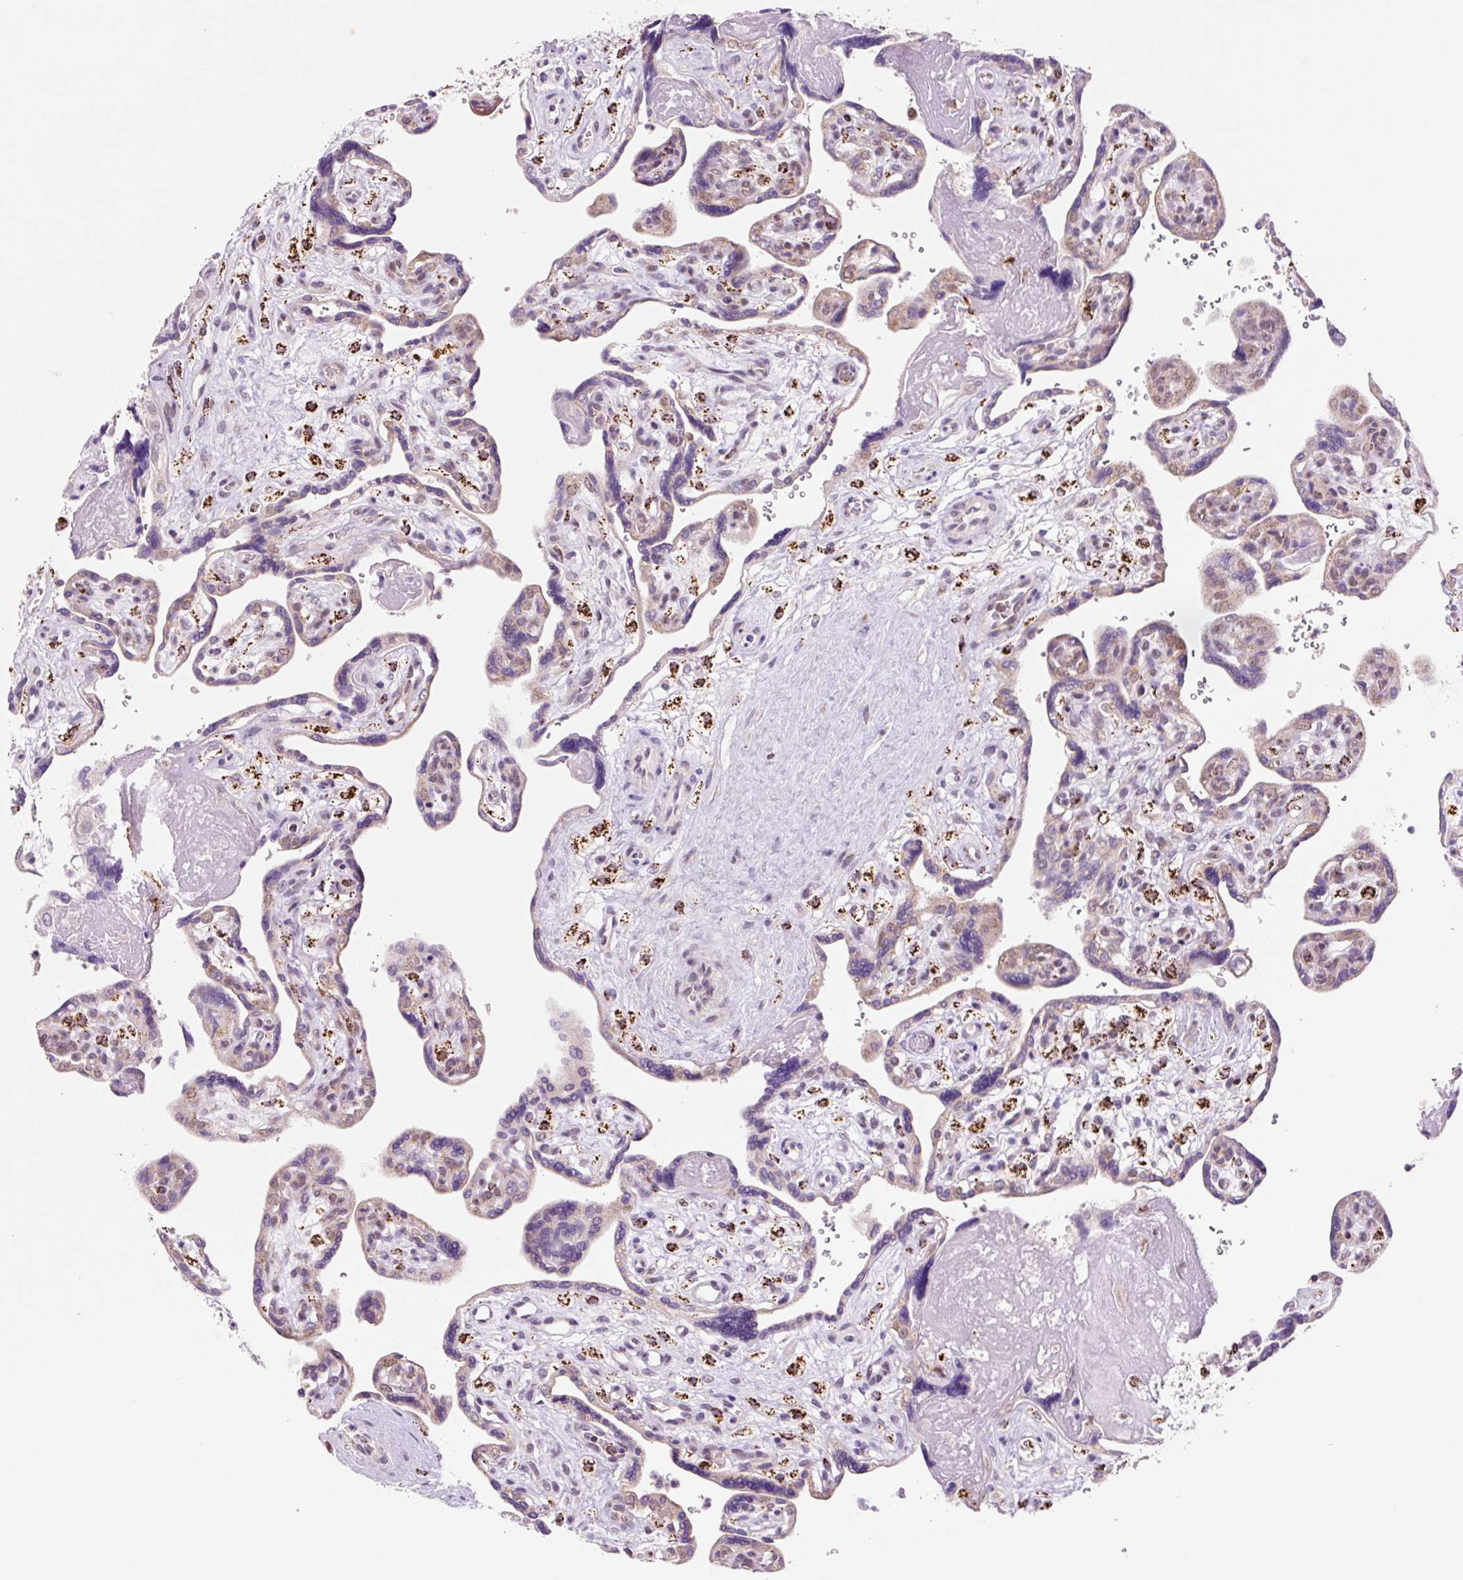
{"staining": {"intensity": "negative", "quantity": "none", "location": "none"}, "tissue": "placenta", "cell_type": "Decidual cells", "image_type": "normal", "snomed": [{"axis": "morphology", "description": "Normal tissue, NOS"}, {"axis": "topography", "description": "Placenta"}], "caption": "DAB (3,3'-diaminobenzidine) immunohistochemical staining of benign placenta exhibits no significant positivity in decidual cells.", "gene": "PCK2", "patient": {"sex": "female", "age": 39}}